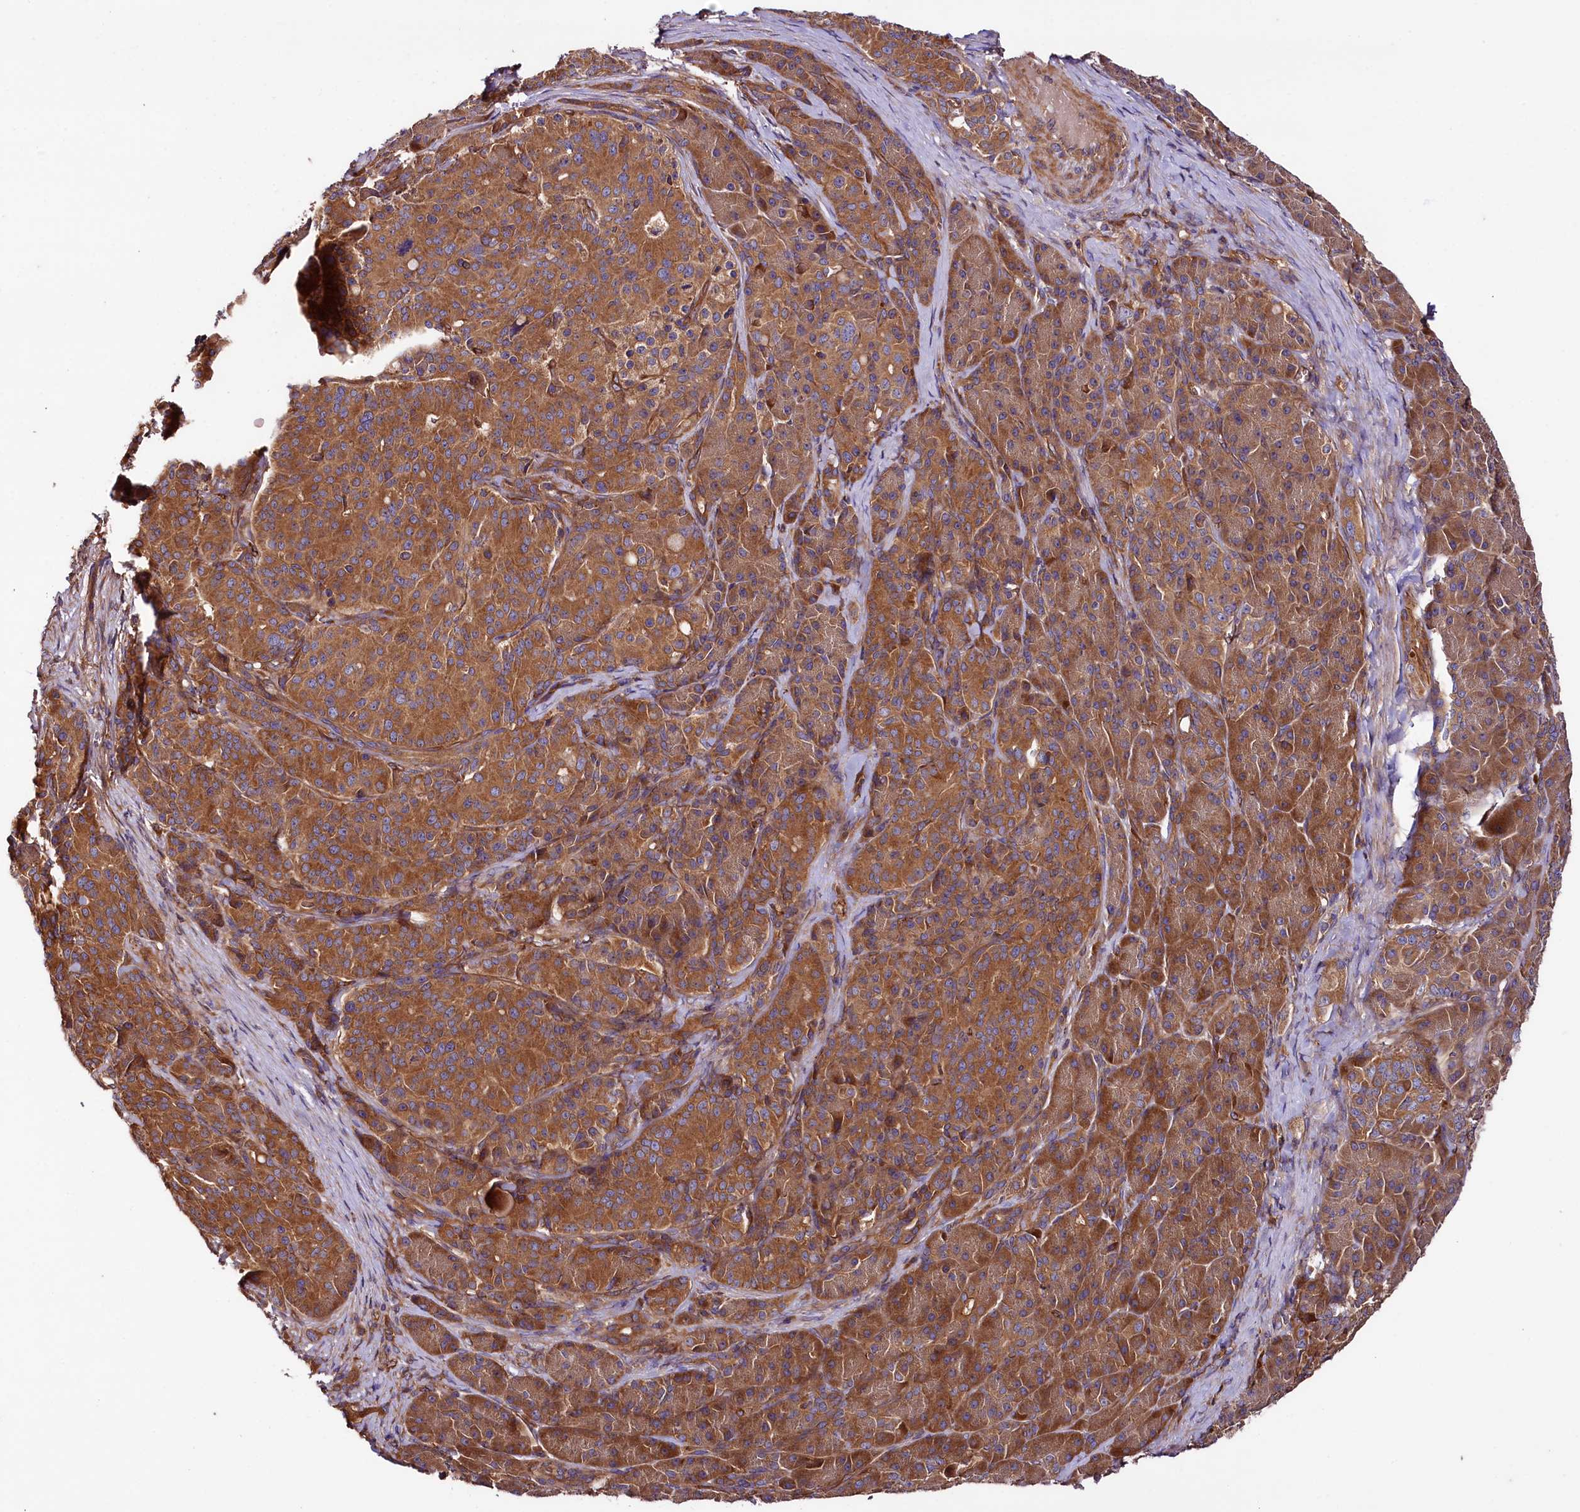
{"staining": {"intensity": "strong", "quantity": ">75%", "location": "cytoplasmic/membranous"}, "tissue": "pancreatic cancer", "cell_type": "Tumor cells", "image_type": "cancer", "snomed": [{"axis": "morphology", "description": "Adenocarcinoma, NOS"}, {"axis": "topography", "description": "Pancreas"}], "caption": "The photomicrograph exhibits immunohistochemical staining of pancreatic cancer. There is strong cytoplasmic/membranous staining is identified in about >75% of tumor cells.", "gene": "CEP295", "patient": {"sex": "female", "age": 74}}